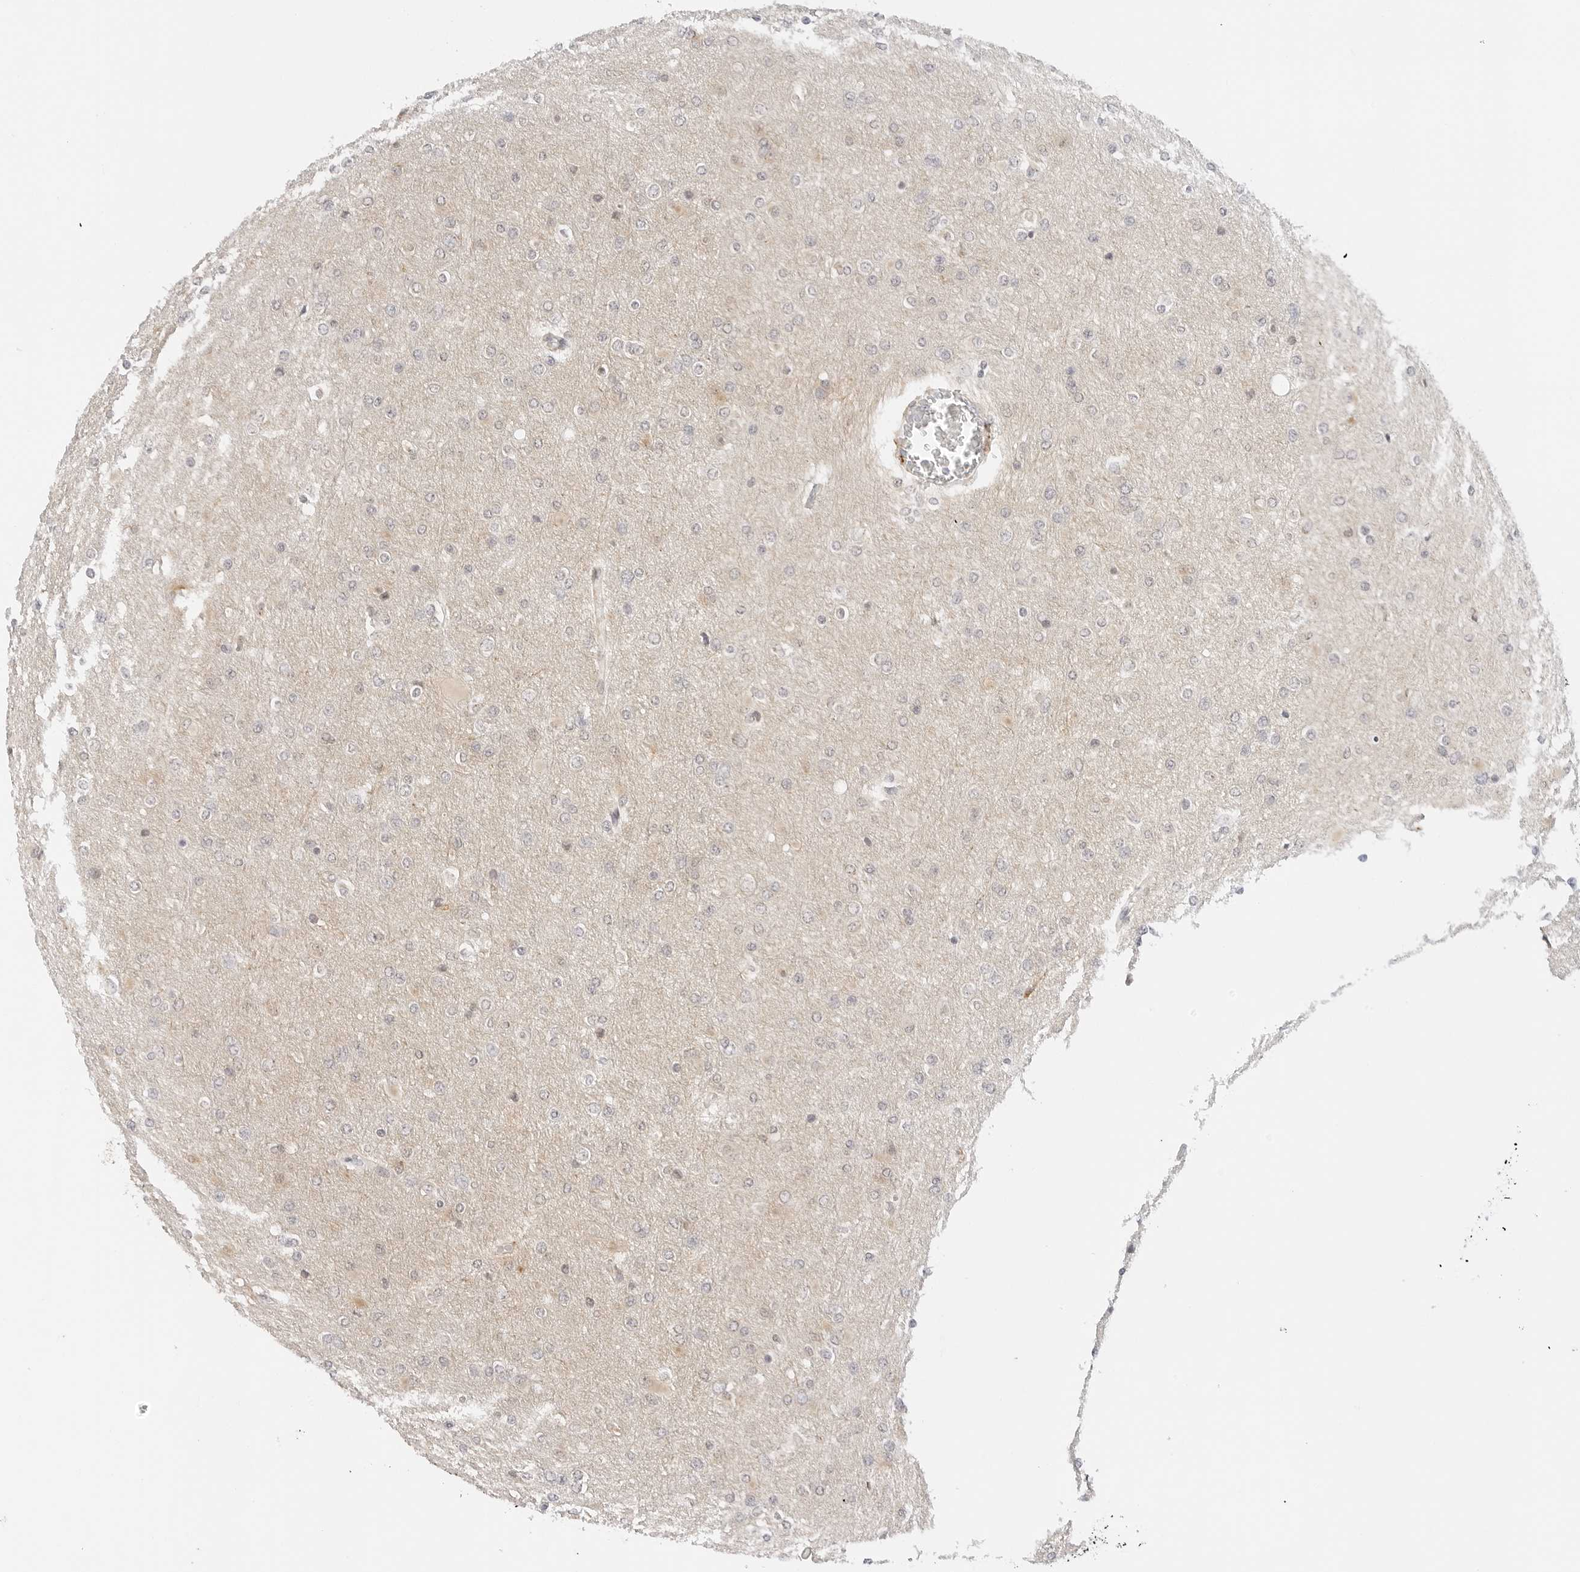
{"staining": {"intensity": "negative", "quantity": "none", "location": "none"}, "tissue": "glioma", "cell_type": "Tumor cells", "image_type": "cancer", "snomed": [{"axis": "morphology", "description": "Glioma, malignant, High grade"}, {"axis": "topography", "description": "Cerebral cortex"}], "caption": "Tumor cells are negative for brown protein staining in malignant glioma (high-grade). (Brightfield microscopy of DAB (3,3'-diaminobenzidine) immunohistochemistry (IHC) at high magnification).", "gene": "PCDH19", "patient": {"sex": "female", "age": 36}}